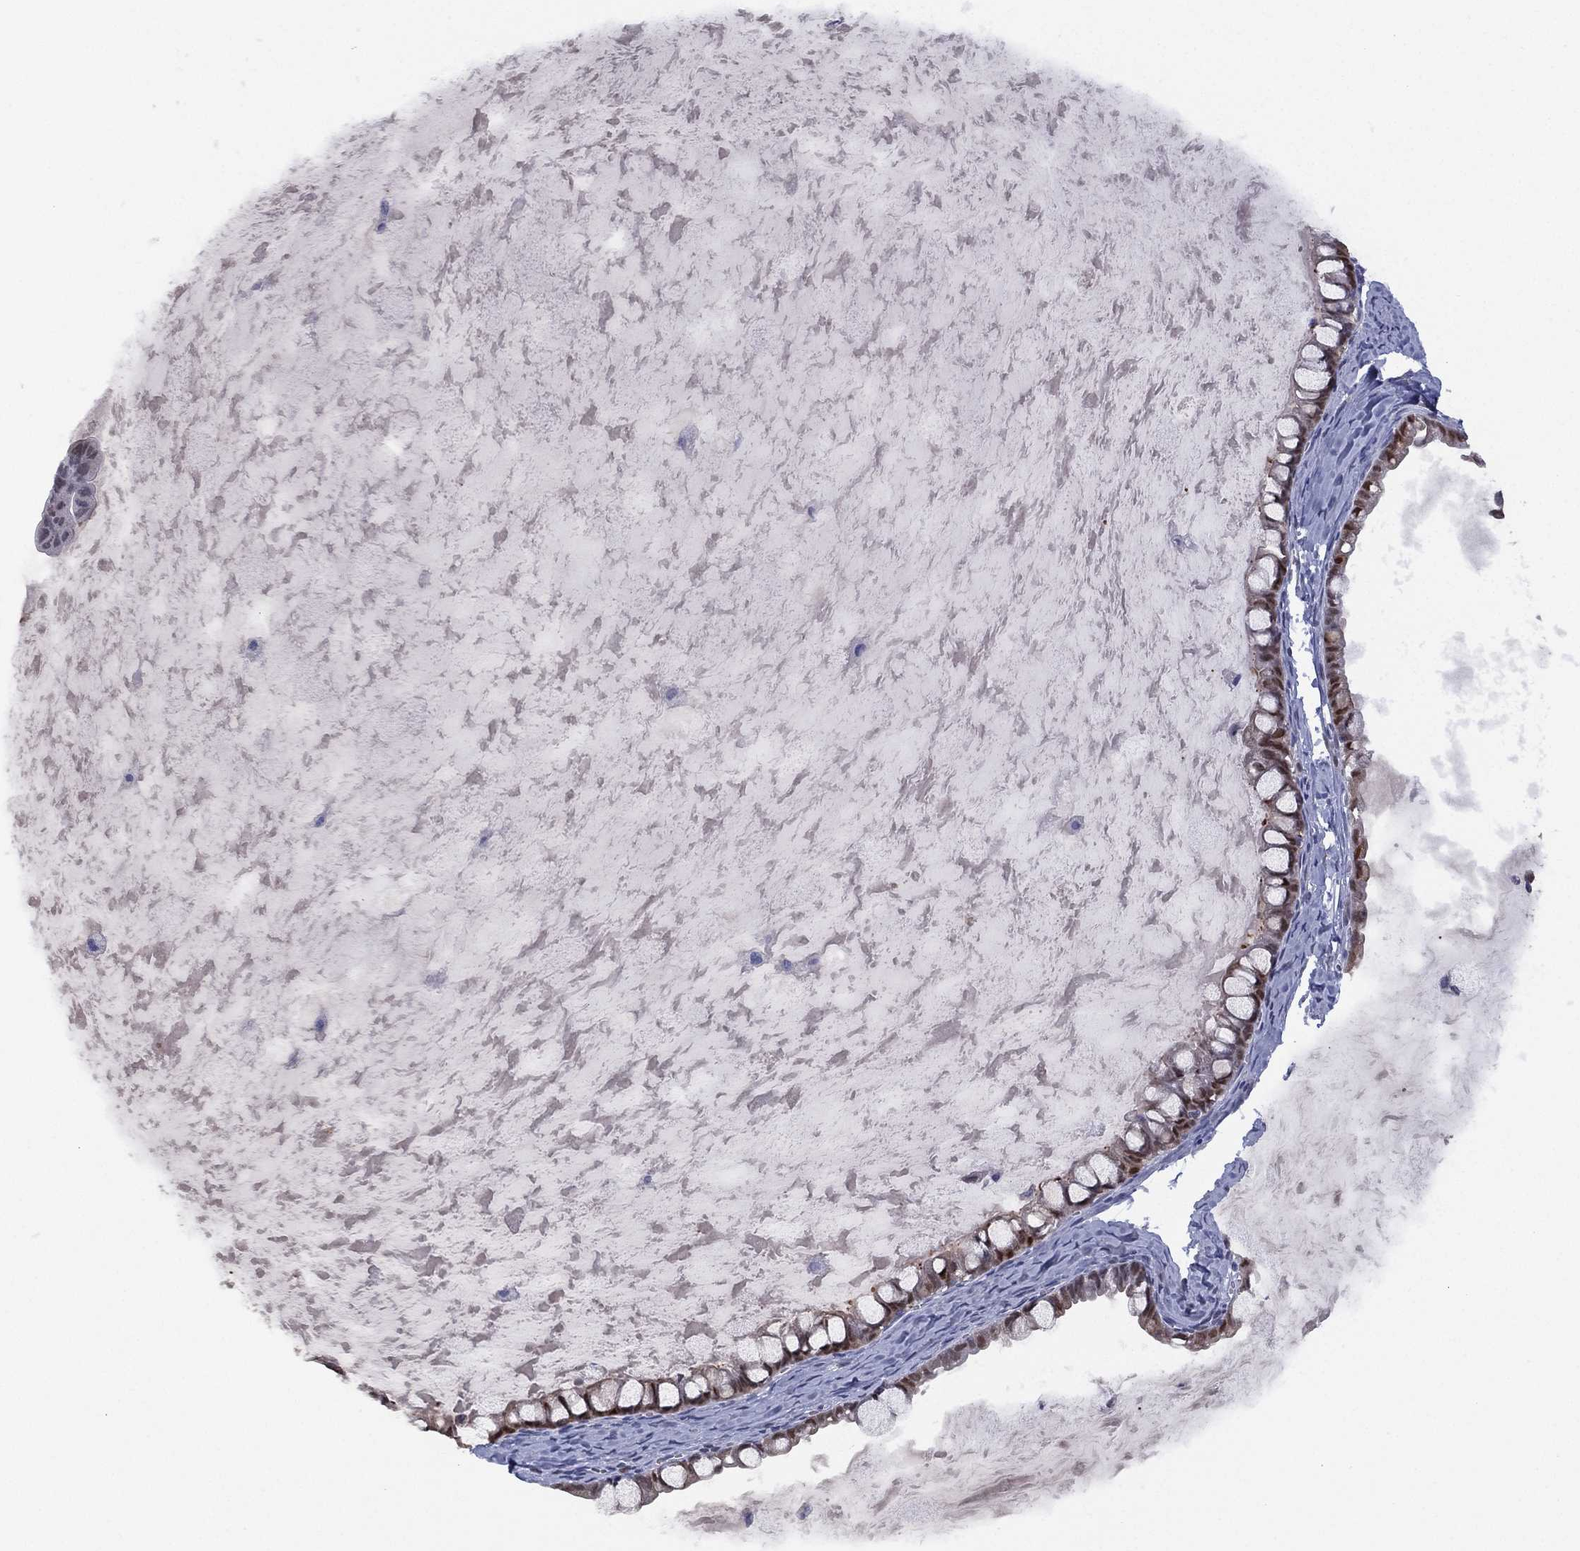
{"staining": {"intensity": "strong", "quantity": ">75%", "location": "nuclear"}, "tissue": "ovarian cancer", "cell_type": "Tumor cells", "image_type": "cancer", "snomed": [{"axis": "morphology", "description": "Cystadenocarcinoma, mucinous, NOS"}, {"axis": "topography", "description": "Ovary"}], "caption": "Ovarian cancer stained for a protein exhibits strong nuclear positivity in tumor cells.", "gene": "DDAH1", "patient": {"sex": "female", "age": 63}}